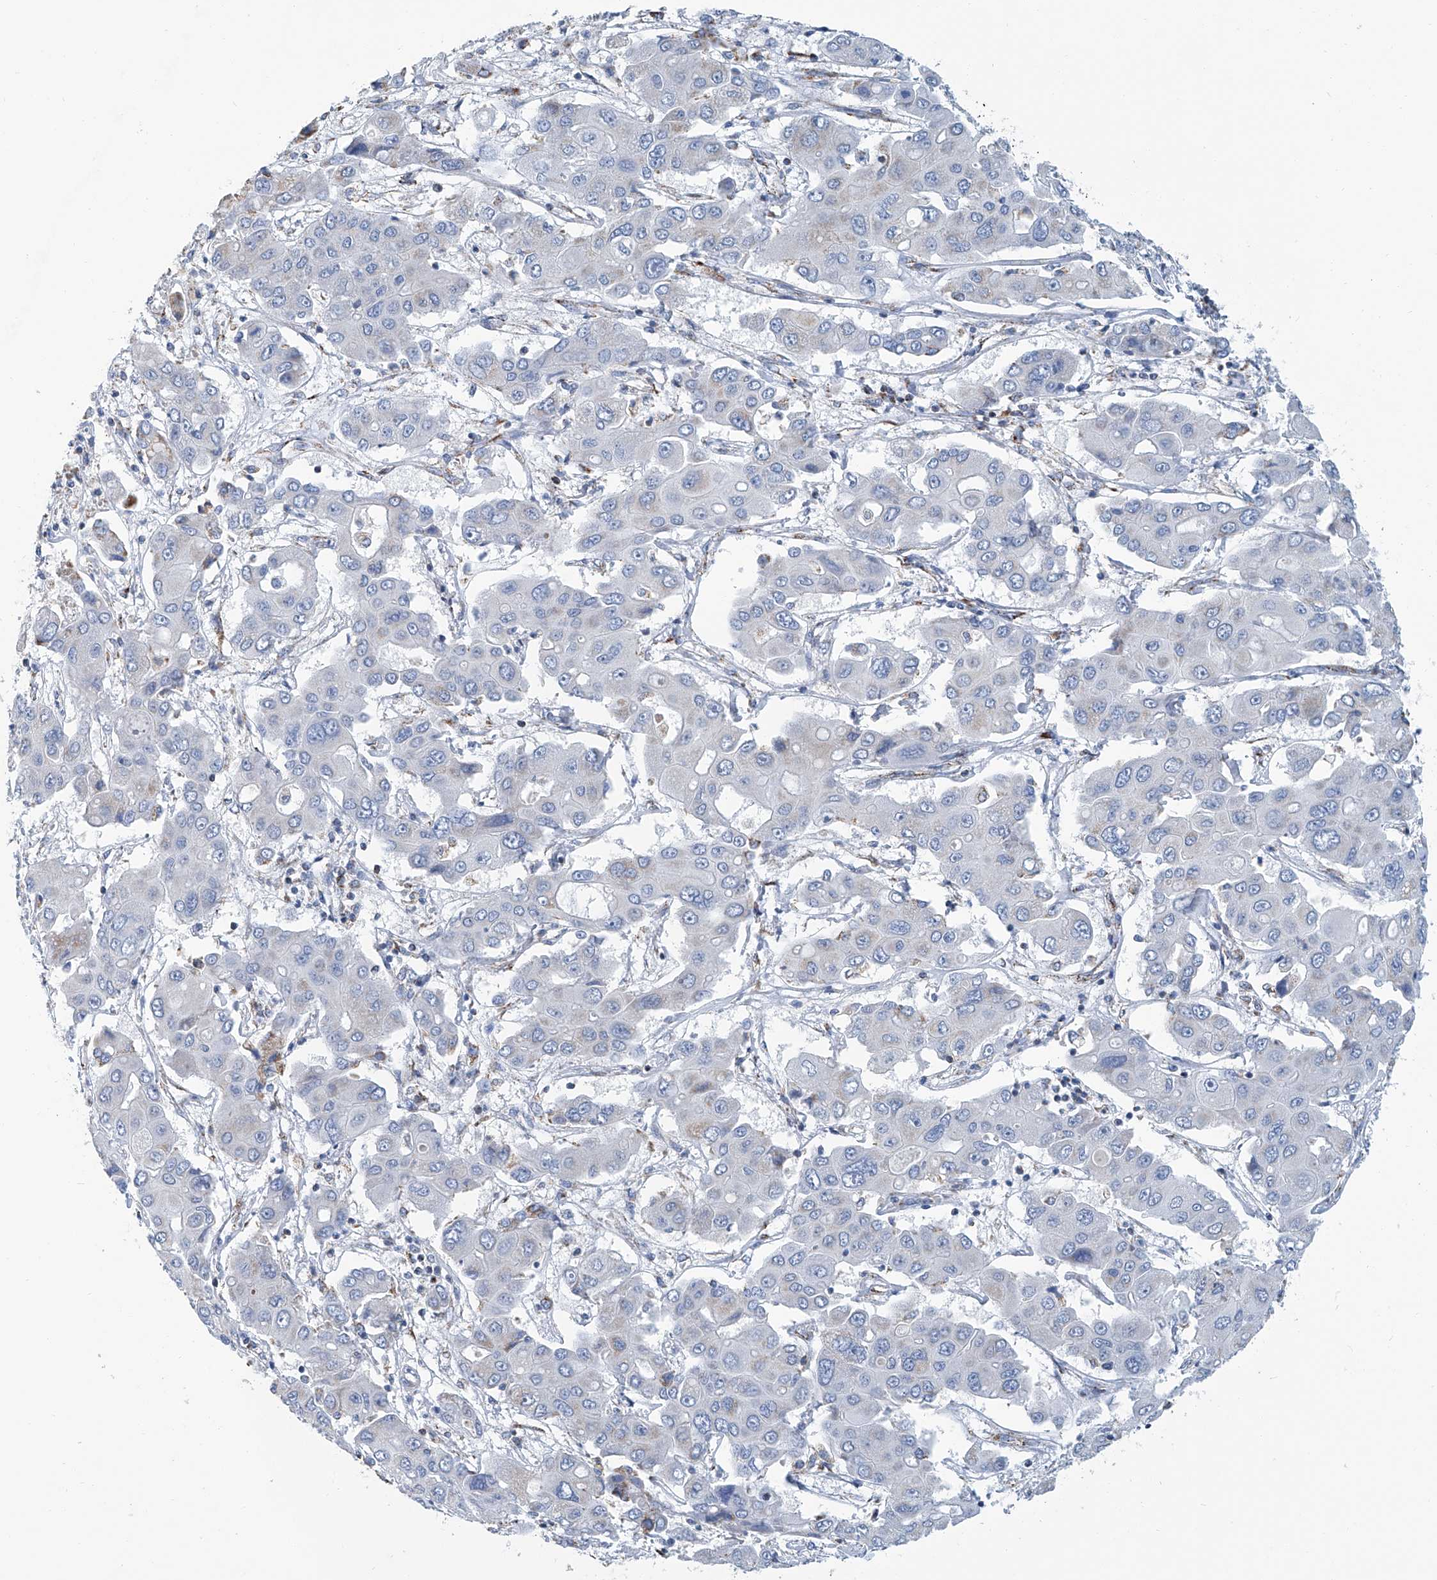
{"staining": {"intensity": "negative", "quantity": "none", "location": "none"}, "tissue": "liver cancer", "cell_type": "Tumor cells", "image_type": "cancer", "snomed": [{"axis": "morphology", "description": "Cholangiocarcinoma"}, {"axis": "topography", "description": "Liver"}], "caption": "Liver cancer (cholangiocarcinoma) was stained to show a protein in brown. There is no significant positivity in tumor cells. (DAB immunohistochemistry (IHC), high magnification).", "gene": "MT-ND1", "patient": {"sex": "male", "age": 67}}